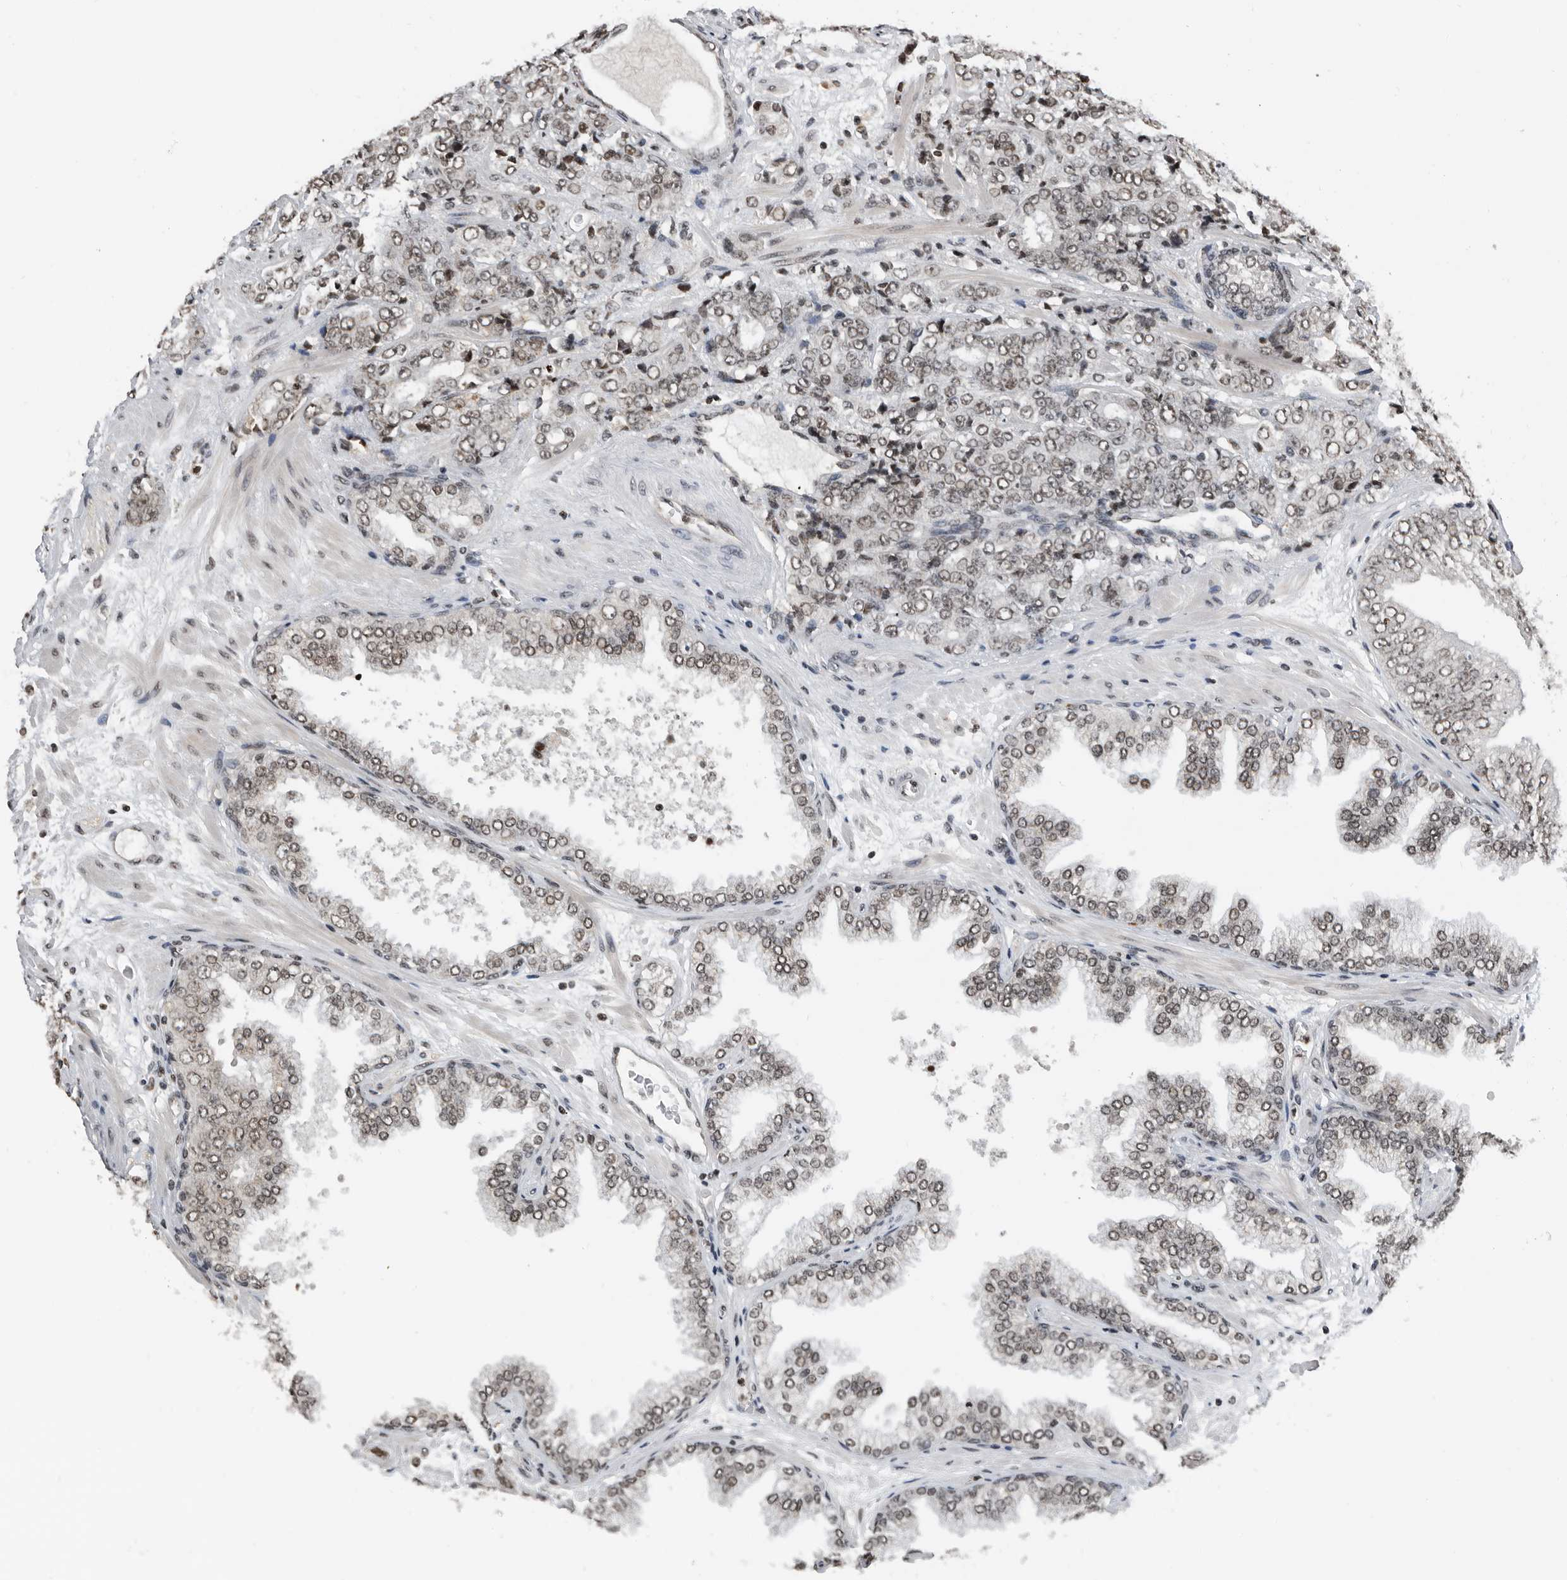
{"staining": {"intensity": "weak", "quantity": ">75%", "location": "nuclear"}, "tissue": "prostate cancer", "cell_type": "Tumor cells", "image_type": "cancer", "snomed": [{"axis": "morphology", "description": "Adenocarcinoma, High grade"}, {"axis": "topography", "description": "Prostate"}], "caption": "A micrograph of prostate cancer (adenocarcinoma (high-grade)) stained for a protein displays weak nuclear brown staining in tumor cells. (DAB IHC with brightfield microscopy, high magnification).", "gene": "SNRNP48", "patient": {"sex": "male", "age": 58}}